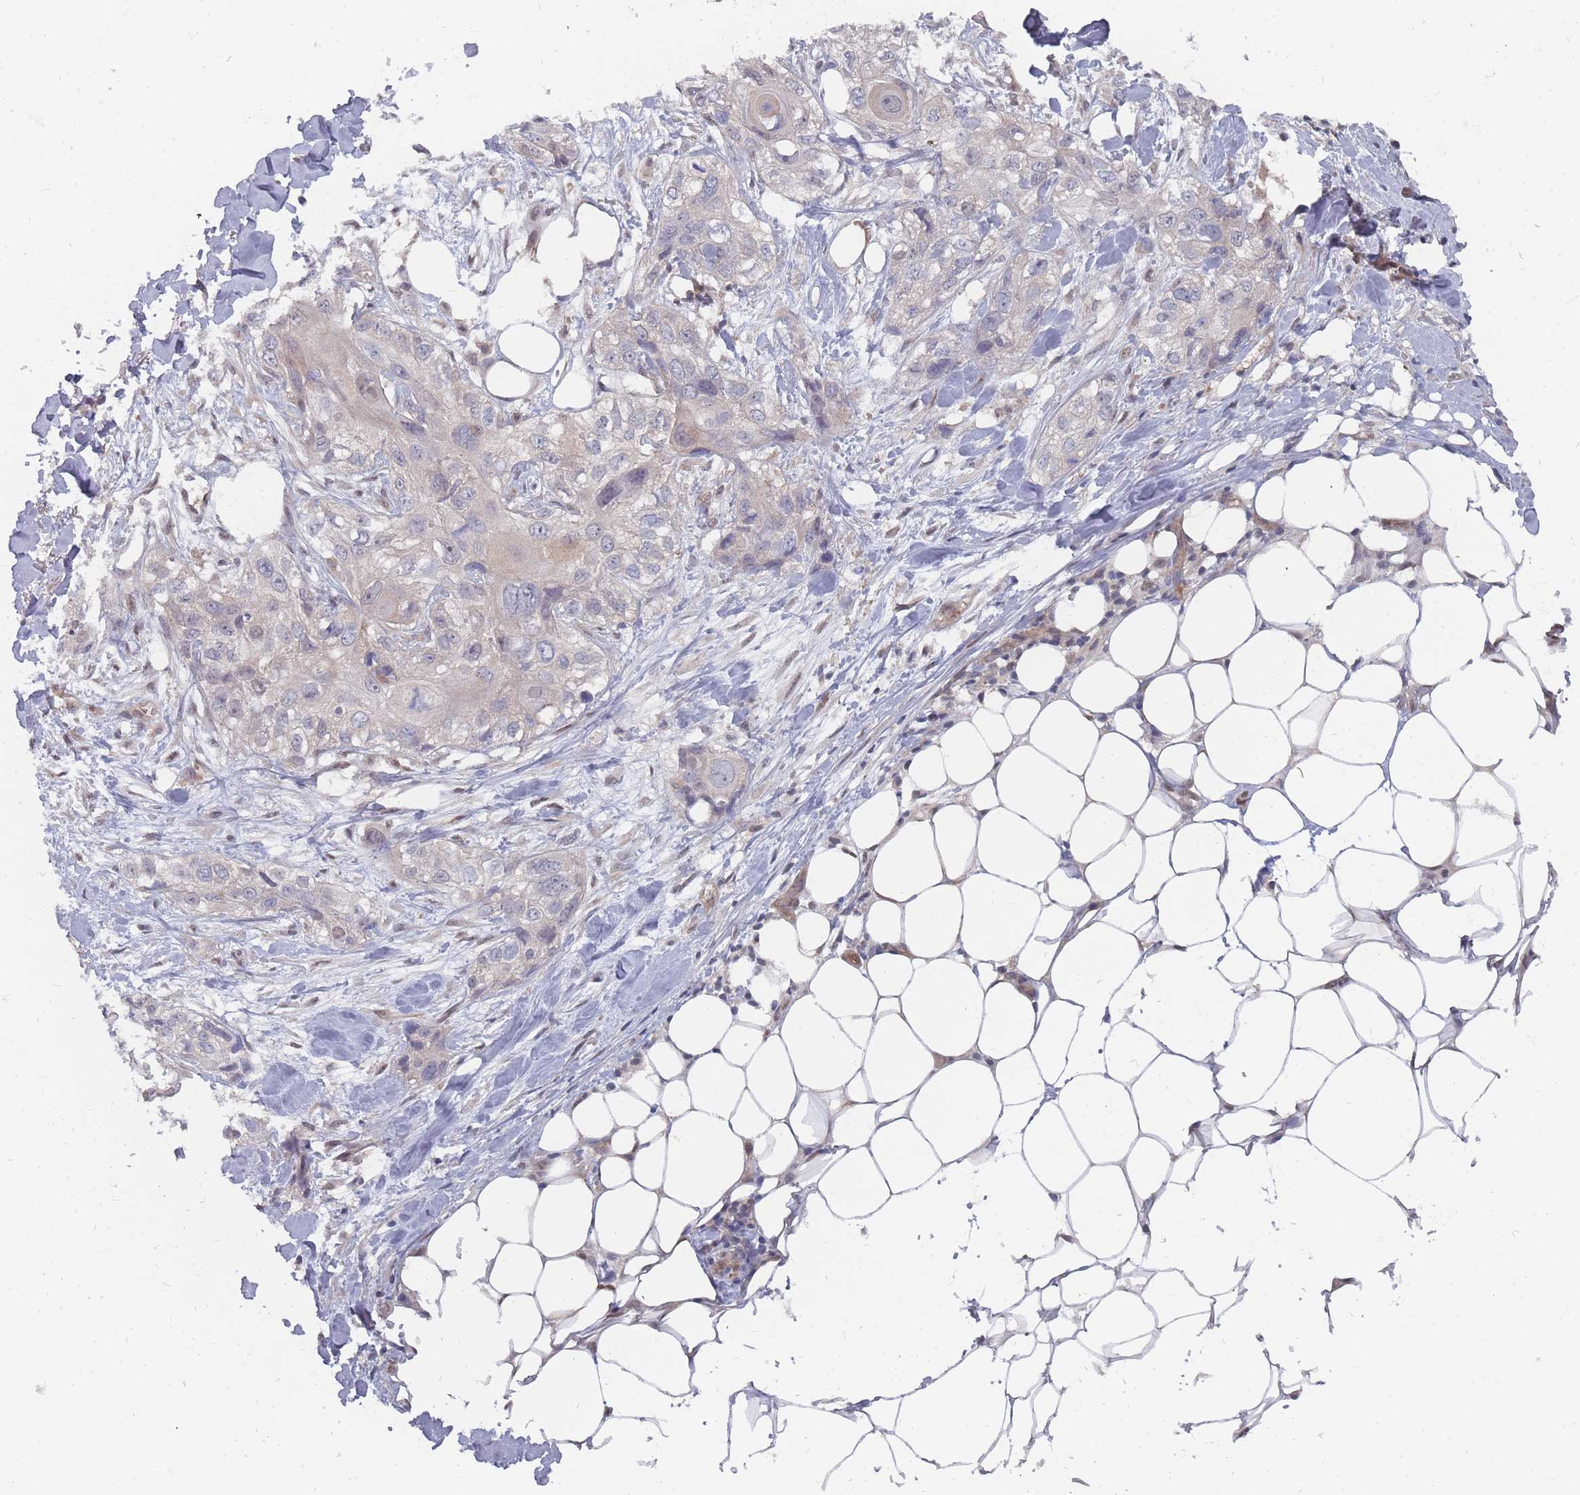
{"staining": {"intensity": "negative", "quantity": "none", "location": "none"}, "tissue": "skin cancer", "cell_type": "Tumor cells", "image_type": "cancer", "snomed": [{"axis": "morphology", "description": "Normal tissue, NOS"}, {"axis": "morphology", "description": "Squamous cell carcinoma, NOS"}, {"axis": "topography", "description": "Skin"}], "caption": "Immunohistochemical staining of skin cancer shows no significant expression in tumor cells.", "gene": "NKD1", "patient": {"sex": "male", "age": 72}}